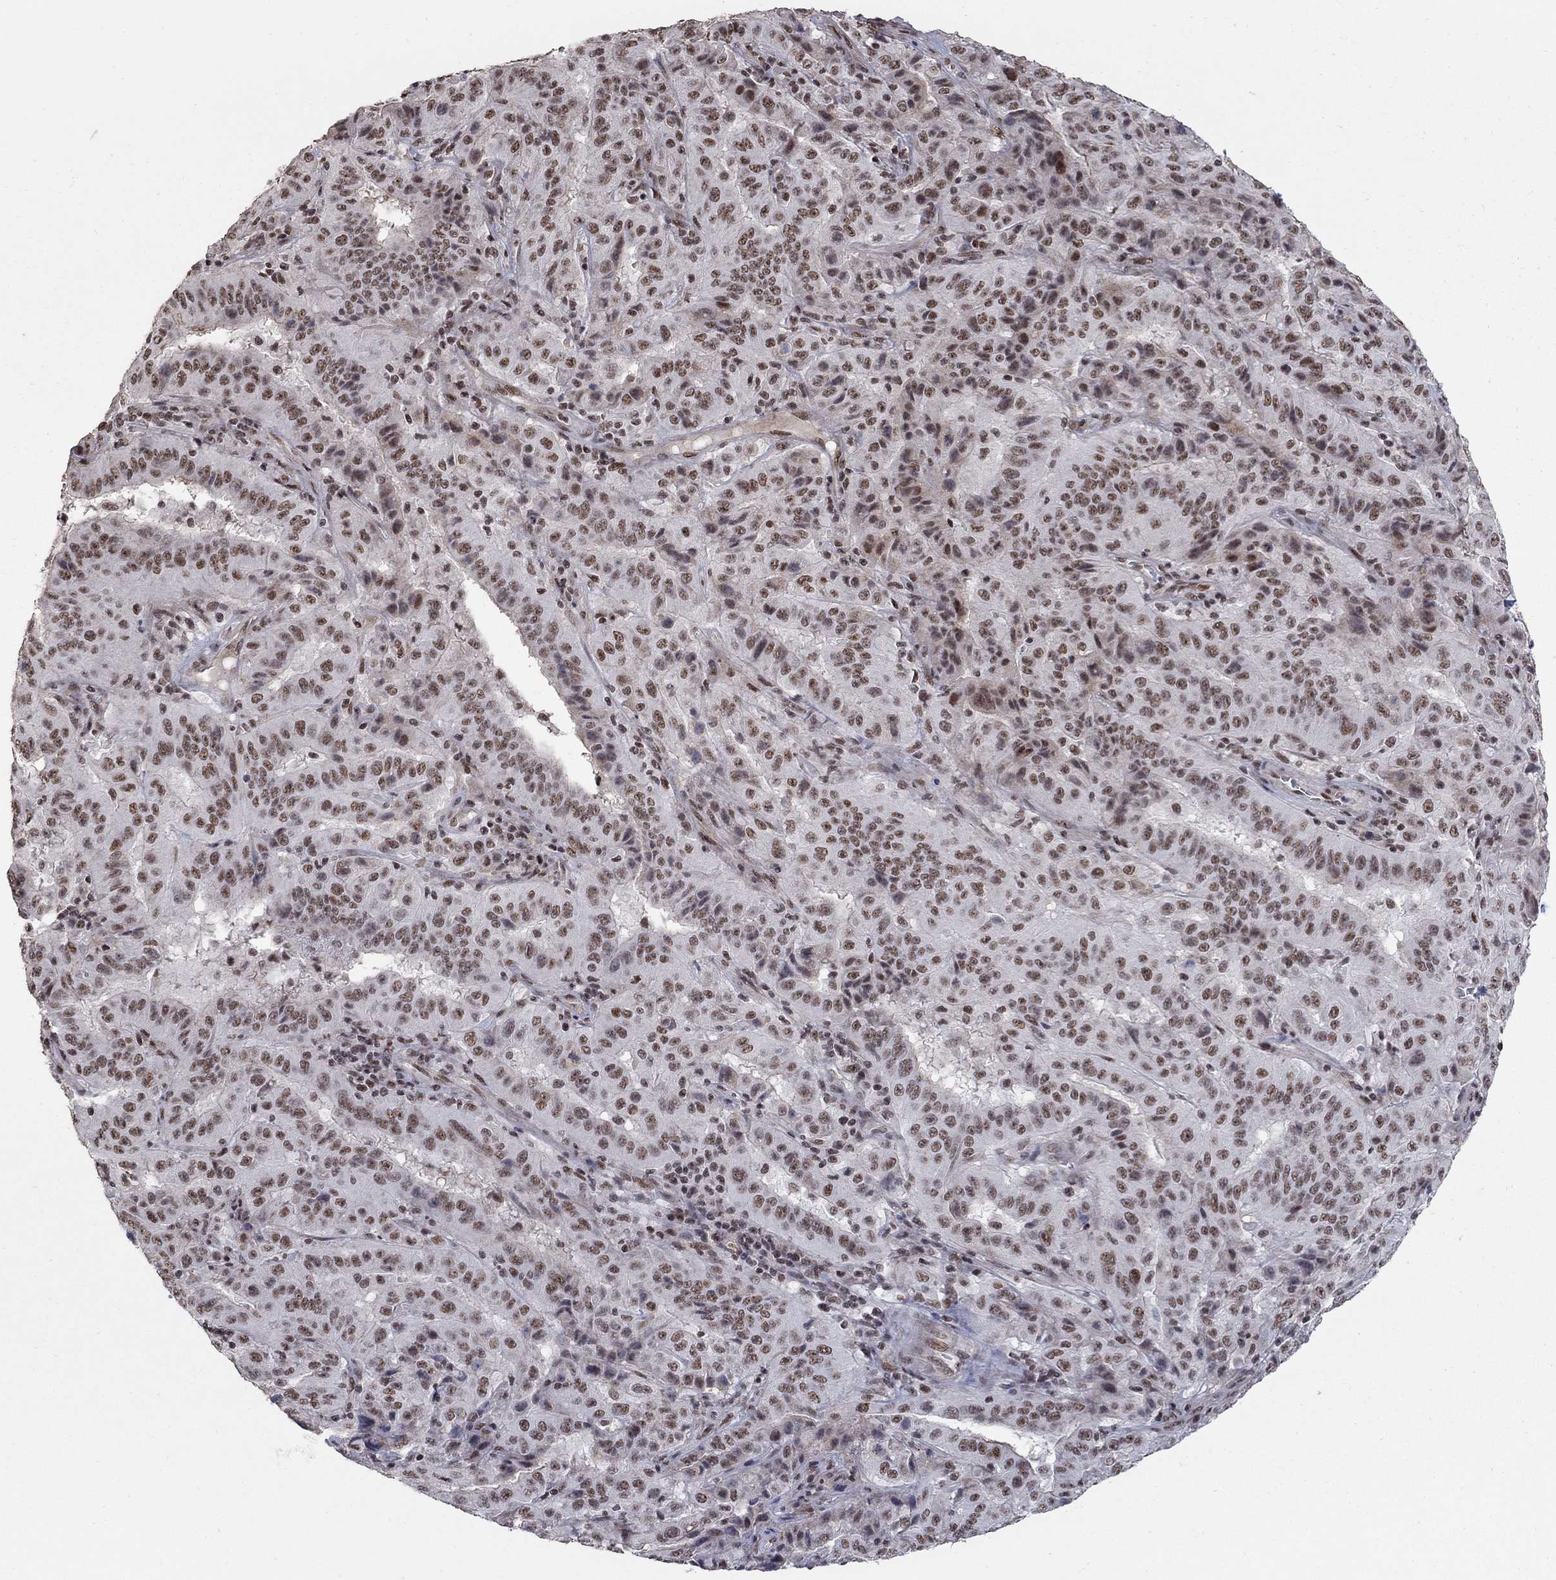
{"staining": {"intensity": "moderate", "quantity": "25%-75%", "location": "nuclear"}, "tissue": "pancreatic cancer", "cell_type": "Tumor cells", "image_type": "cancer", "snomed": [{"axis": "morphology", "description": "Adenocarcinoma, NOS"}, {"axis": "topography", "description": "Pancreas"}], "caption": "Protein expression analysis of human pancreatic cancer (adenocarcinoma) reveals moderate nuclear expression in about 25%-75% of tumor cells.", "gene": "PNISR", "patient": {"sex": "male", "age": 63}}